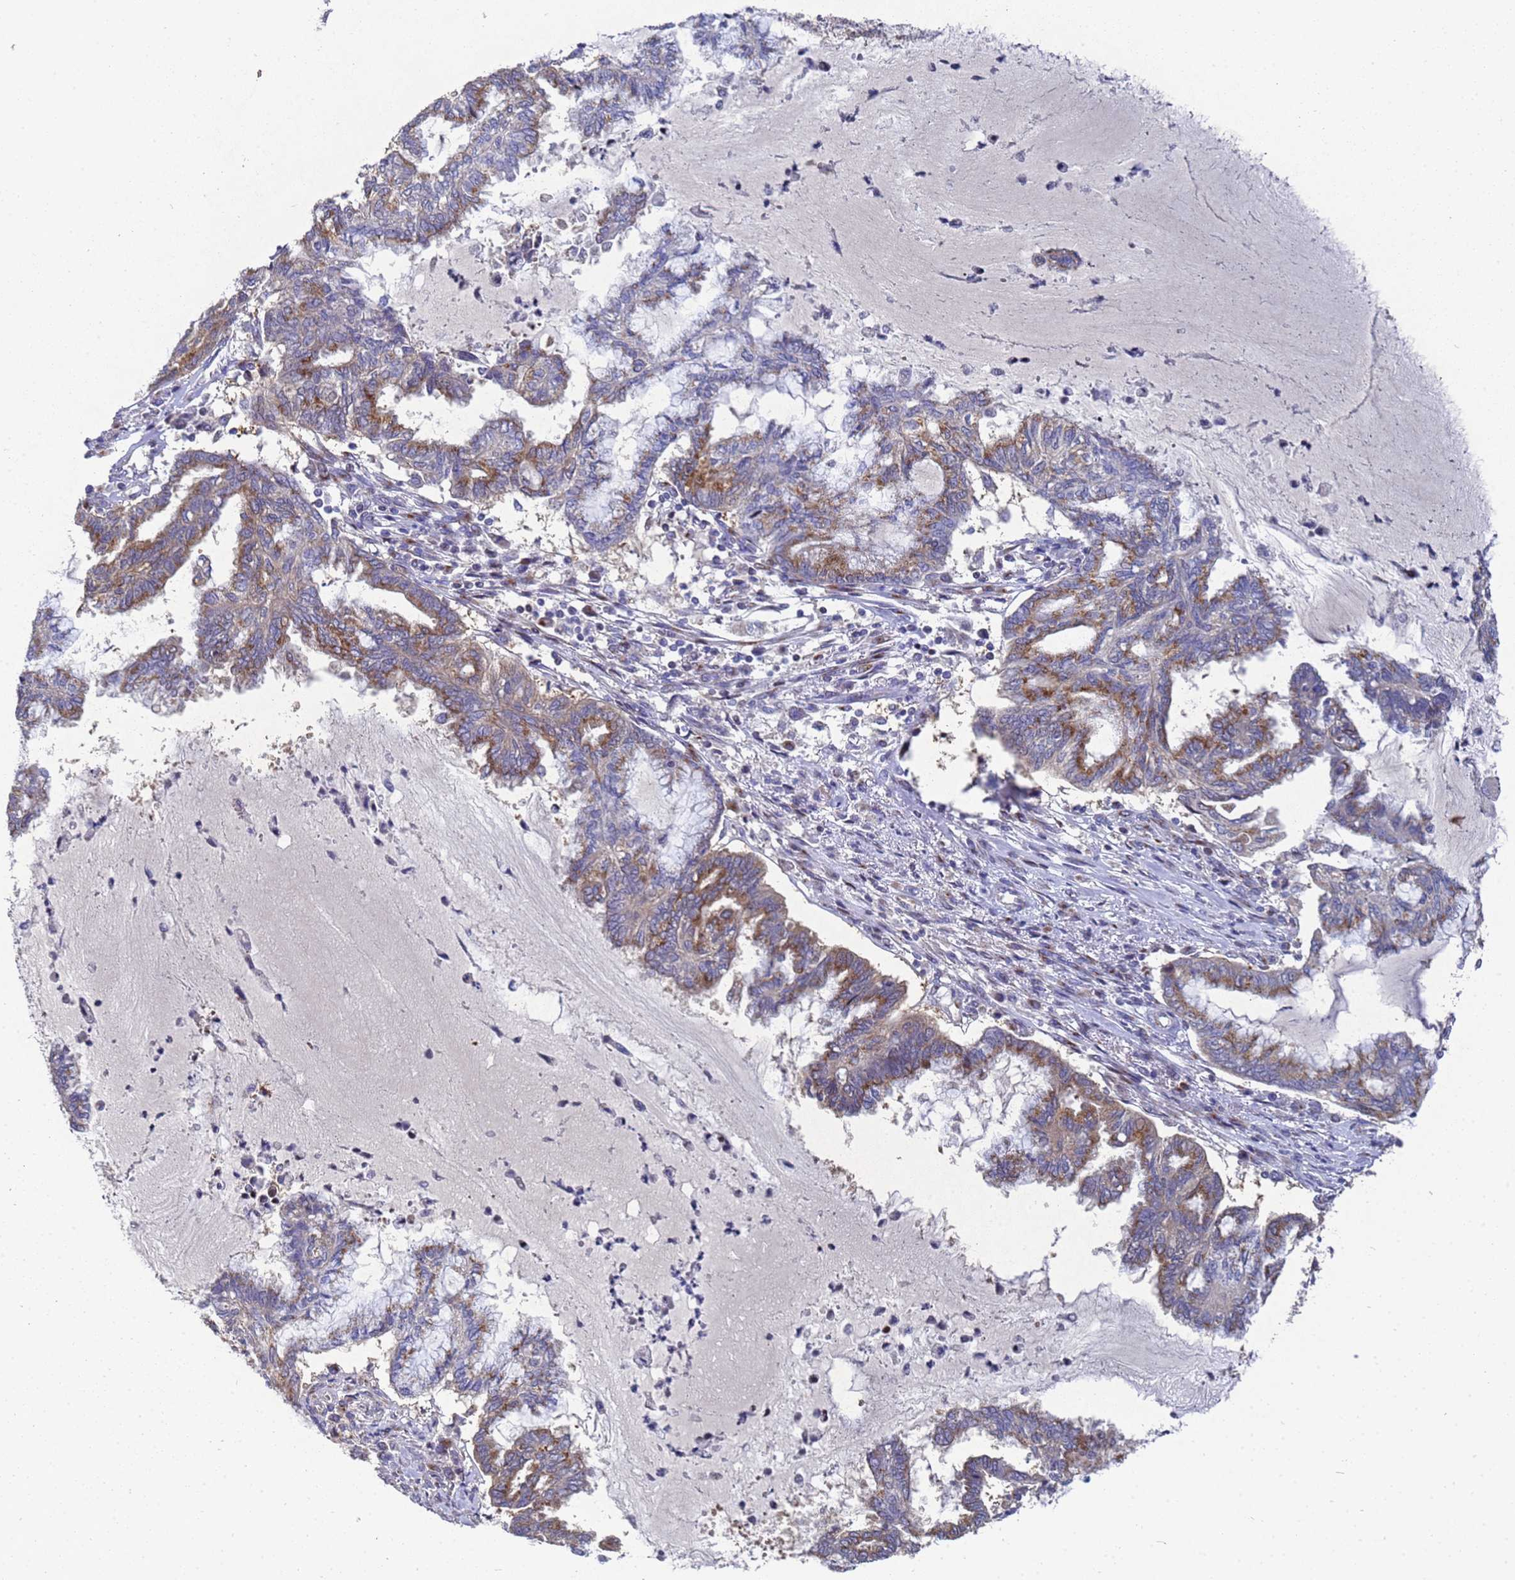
{"staining": {"intensity": "moderate", "quantity": "25%-75%", "location": "cytoplasmic/membranous"}, "tissue": "endometrial cancer", "cell_type": "Tumor cells", "image_type": "cancer", "snomed": [{"axis": "morphology", "description": "Adenocarcinoma, NOS"}, {"axis": "topography", "description": "Endometrium"}], "caption": "Endometrial cancer (adenocarcinoma) tissue demonstrates moderate cytoplasmic/membranous staining in approximately 25%-75% of tumor cells, visualized by immunohistochemistry. (Brightfield microscopy of DAB IHC at high magnification).", "gene": "NSUN6", "patient": {"sex": "female", "age": 86}}